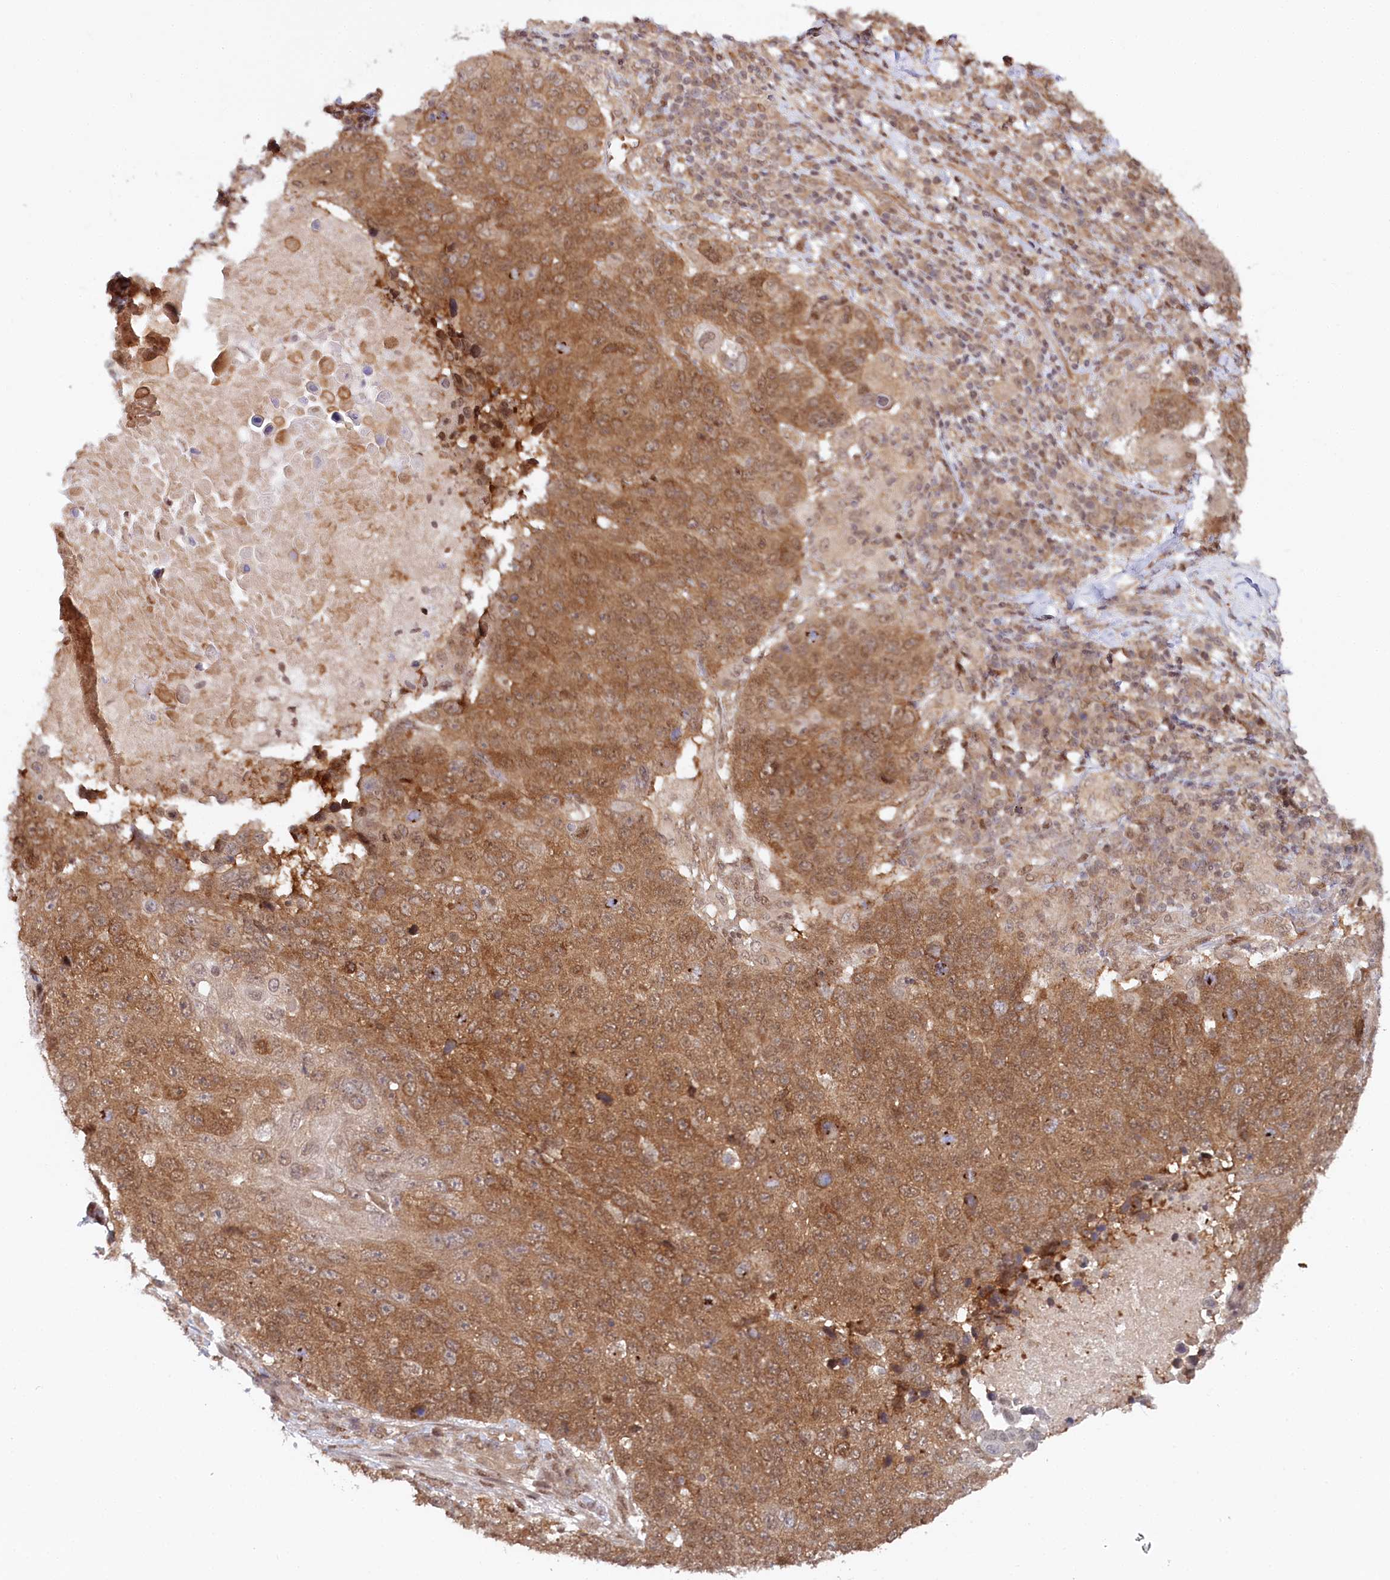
{"staining": {"intensity": "moderate", "quantity": ">75%", "location": "cytoplasmic/membranous,nuclear"}, "tissue": "lung cancer", "cell_type": "Tumor cells", "image_type": "cancer", "snomed": [{"axis": "morphology", "description": "Normal tissue, NOS"}, {"axis": "morphology", "description": "Squamous cell carcinoma, NOS"}, {"axis": "topography", "description": "Lymph node"}, {"axis": "topography", "description": "Lung"}], "caption": "Immunohistochemical staining of lung cancer reveals medium levels of moderate cytoplasmic/membranous and nuclear protein positivity in approximately >75% of tumor cells. (DAB (3,3'-diaminobenzidine) IHC with brightfield microscopy, high magnification).", "gene": "CCDC65", "patient": {"sex": "male", "age": 66}}